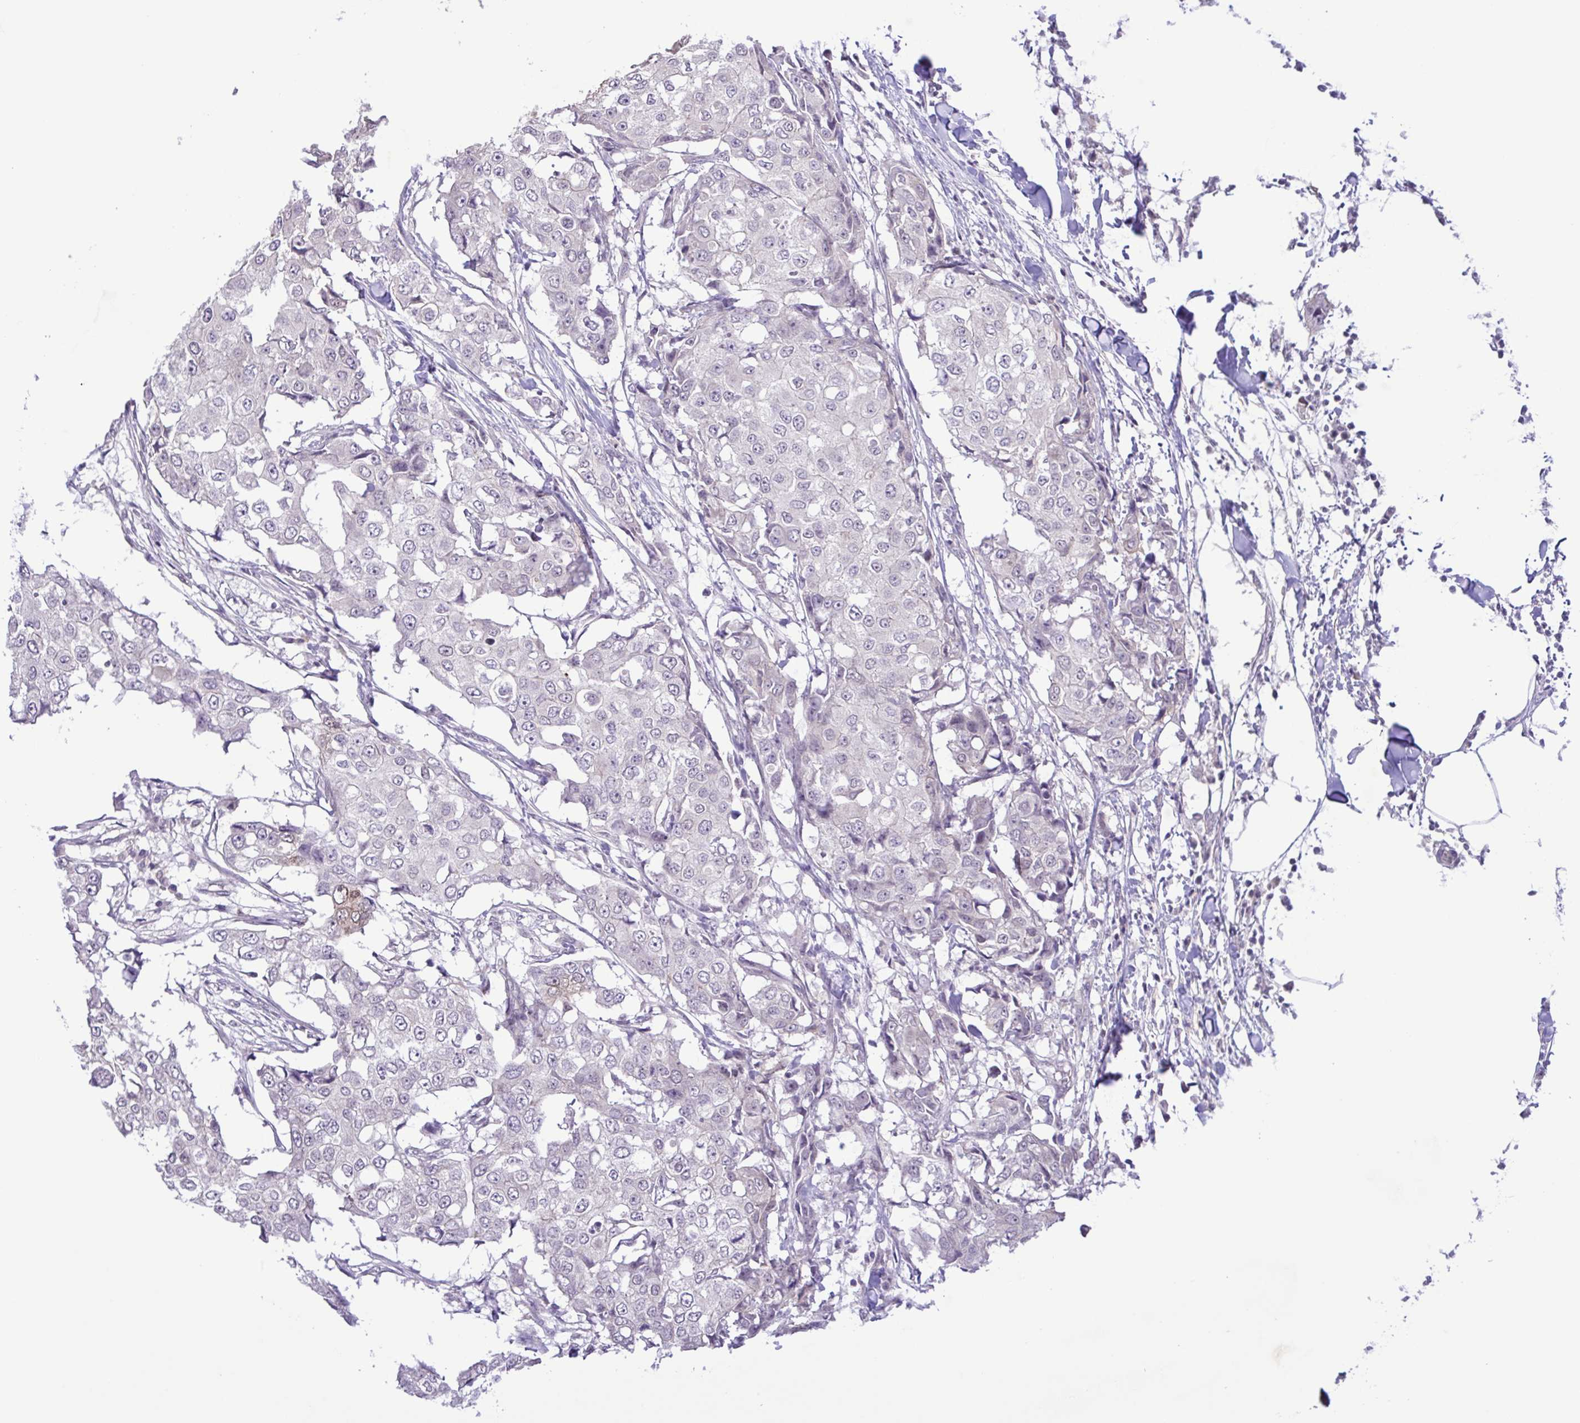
{"staining": {"intensity": "negative", "quantity": "none", "location": "none"}, "tissue": "breast cancer", "cell_type": "Tumor cells", "image_type": "cancer", "snomed": [{"axis": "morphology", "description": "Duct carcinoma"}, {"axis": "topography", "description": "Breast"}], "caption": "DAB immunohistochemical staining of human infiltrating ductal carcinoma (breast) demonstrates no significant staining in tumor cells.", "gene": "IL1RN", "patient": {"sex": "female", "age": 27}}